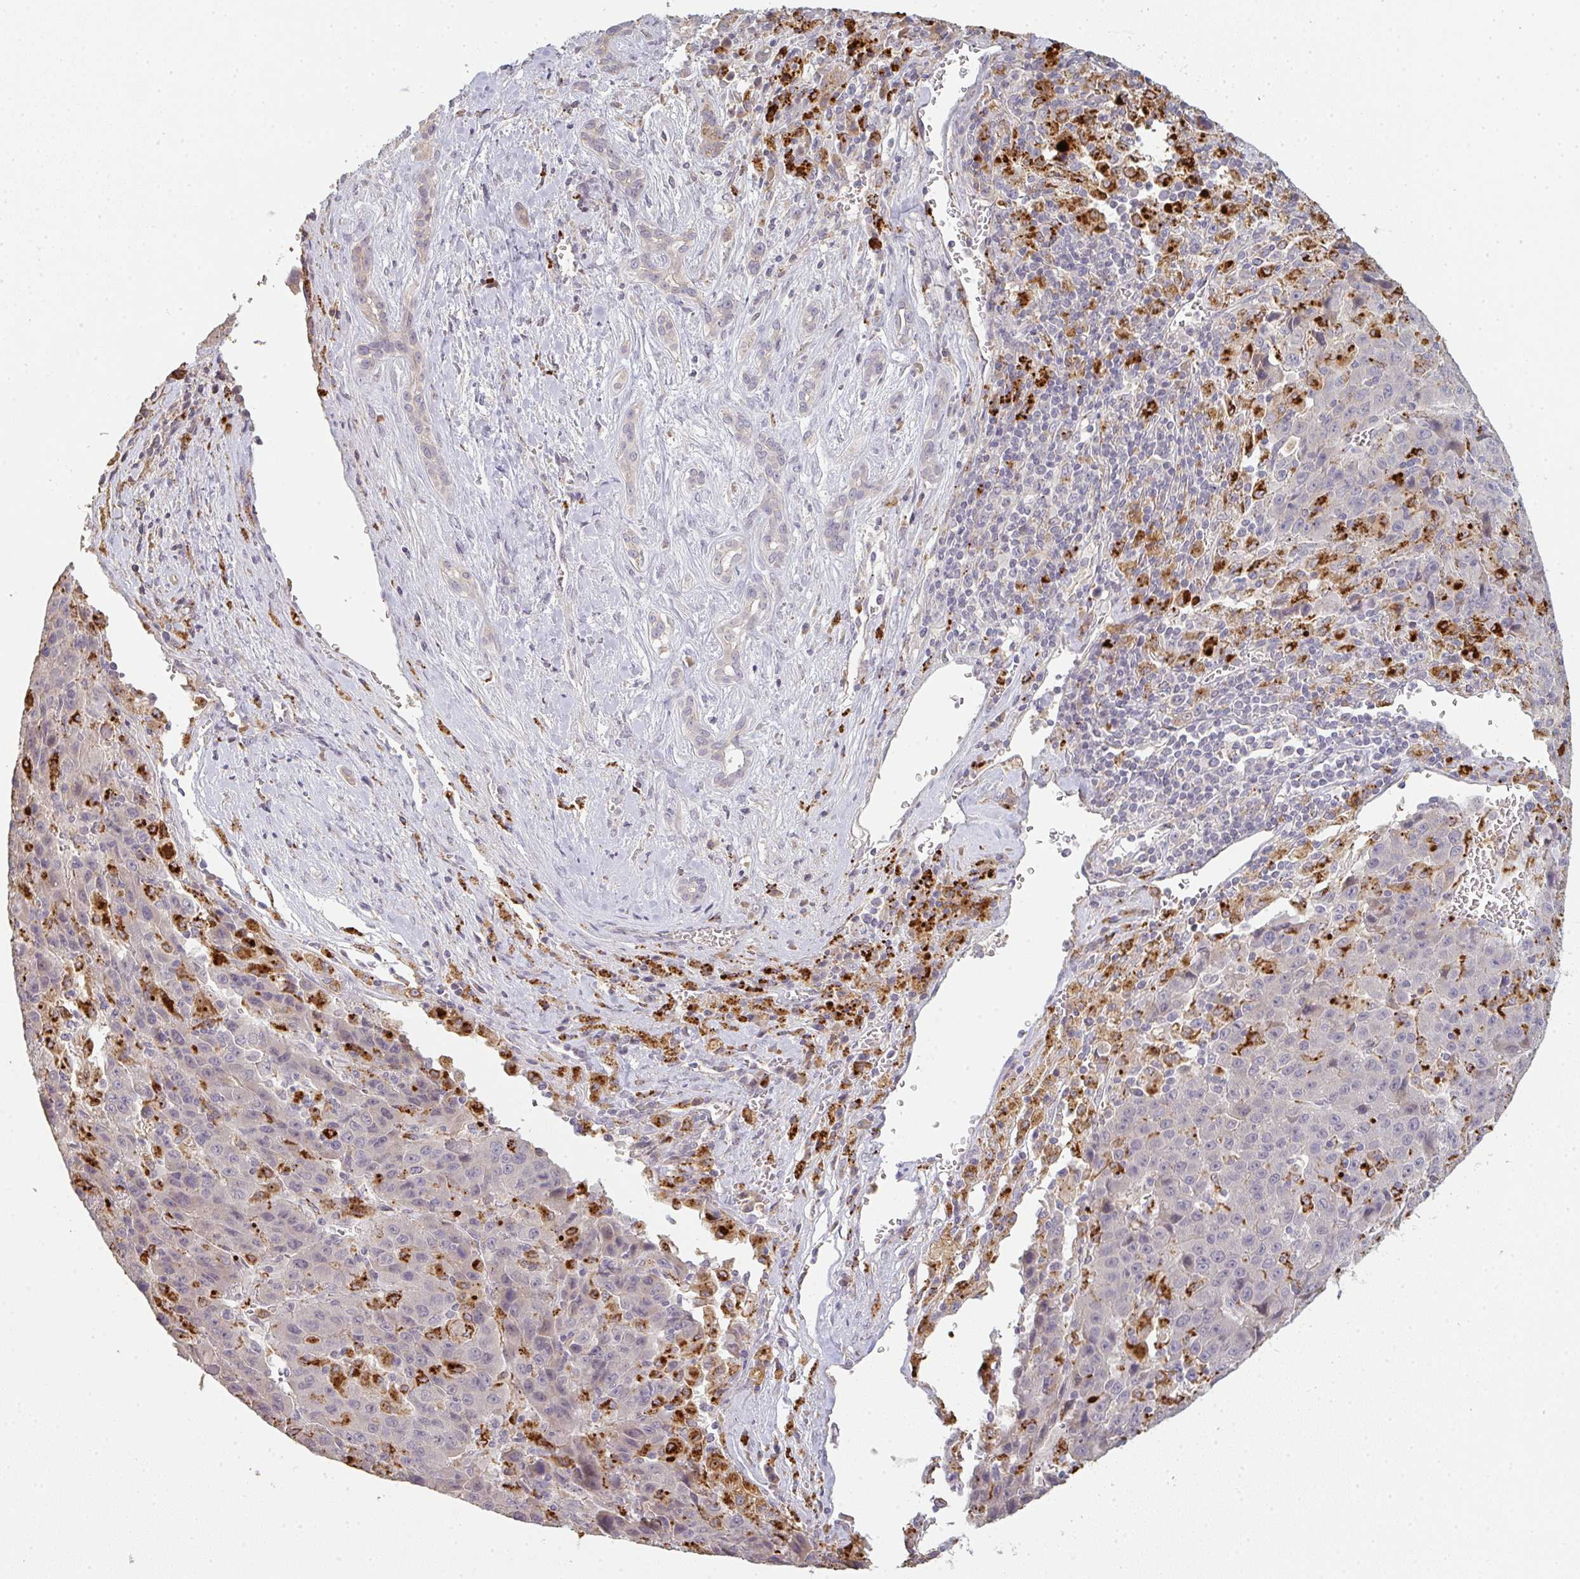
{"staining": {"intensity": "negative", "quantity": "none", "location": "none"}, "tissue": "liver cancer", "cell_type": "Tumor cells", "image_type": "cancer", "snomed": [{"axis": "morphology", "description": "Carcinoma, Hepatocellular, NOS"}, {"axis": "topography", "description": "Liver"}], "caption": "This is an immunohistochemistry (IHC) micrograph of liver cancer (hepatocellular carcinoma). There is no positivity in tumor cells.", "gene": "TMEM237", "patient": {"sex": "female", "age": 53}}